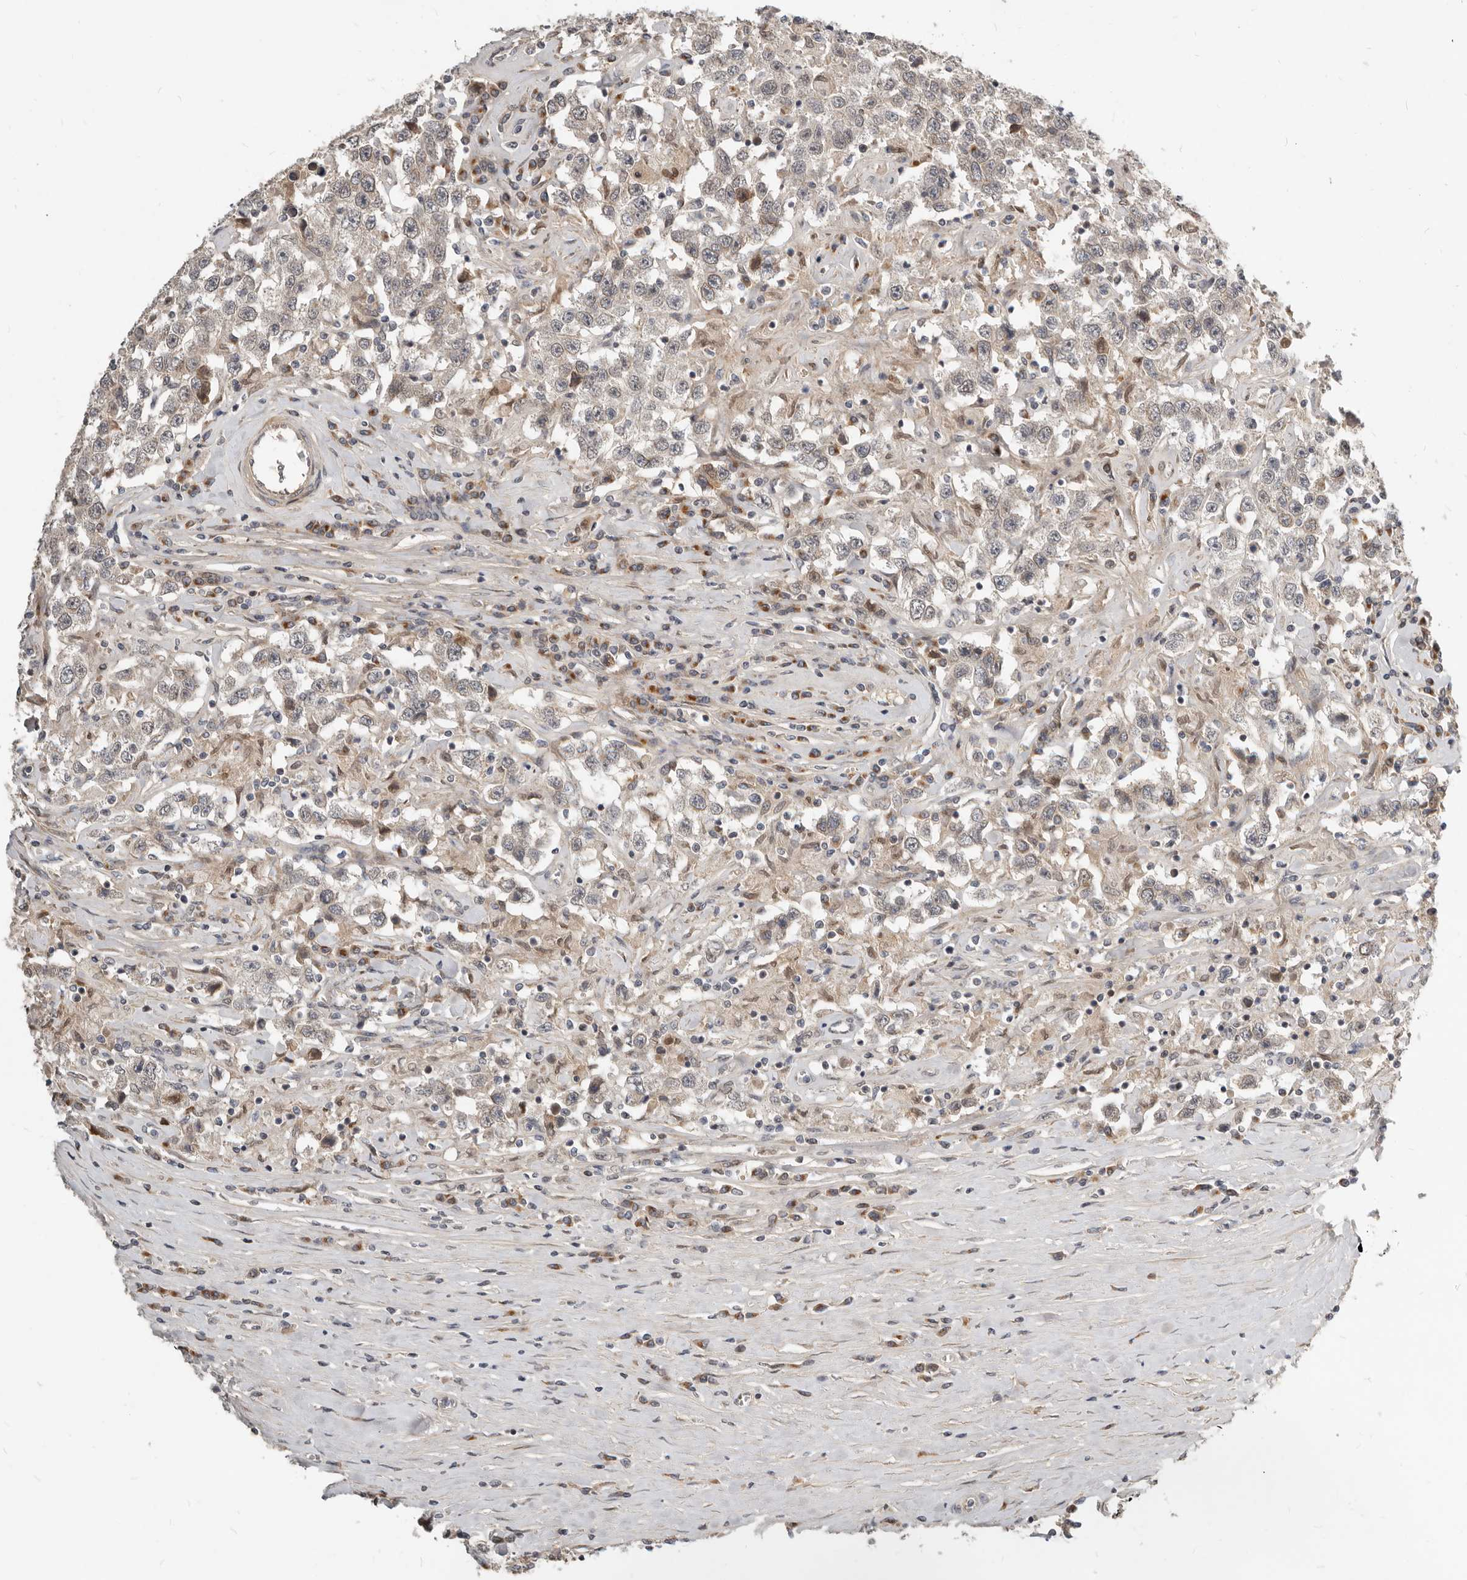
{"staining": {"intensity": "weak", "quantity": "<25%", "location": "cytoplasmic/membranous"}, "tissue": "testis cancer", "cell_type": "Tumor cells", "image_type": "cancer", "snomed": [{"axis": "morphology", "description": "Seminoma, NOS"}, {"axis": "topography", "description": "Testis"}], "caption": "This is an immunohistochemistry (IHC) photomicrograph of seminoma (testis). There is no expression in tumor cells.", "gene": "NPY4R", "patient": {"sex": "male", "age": 41}}